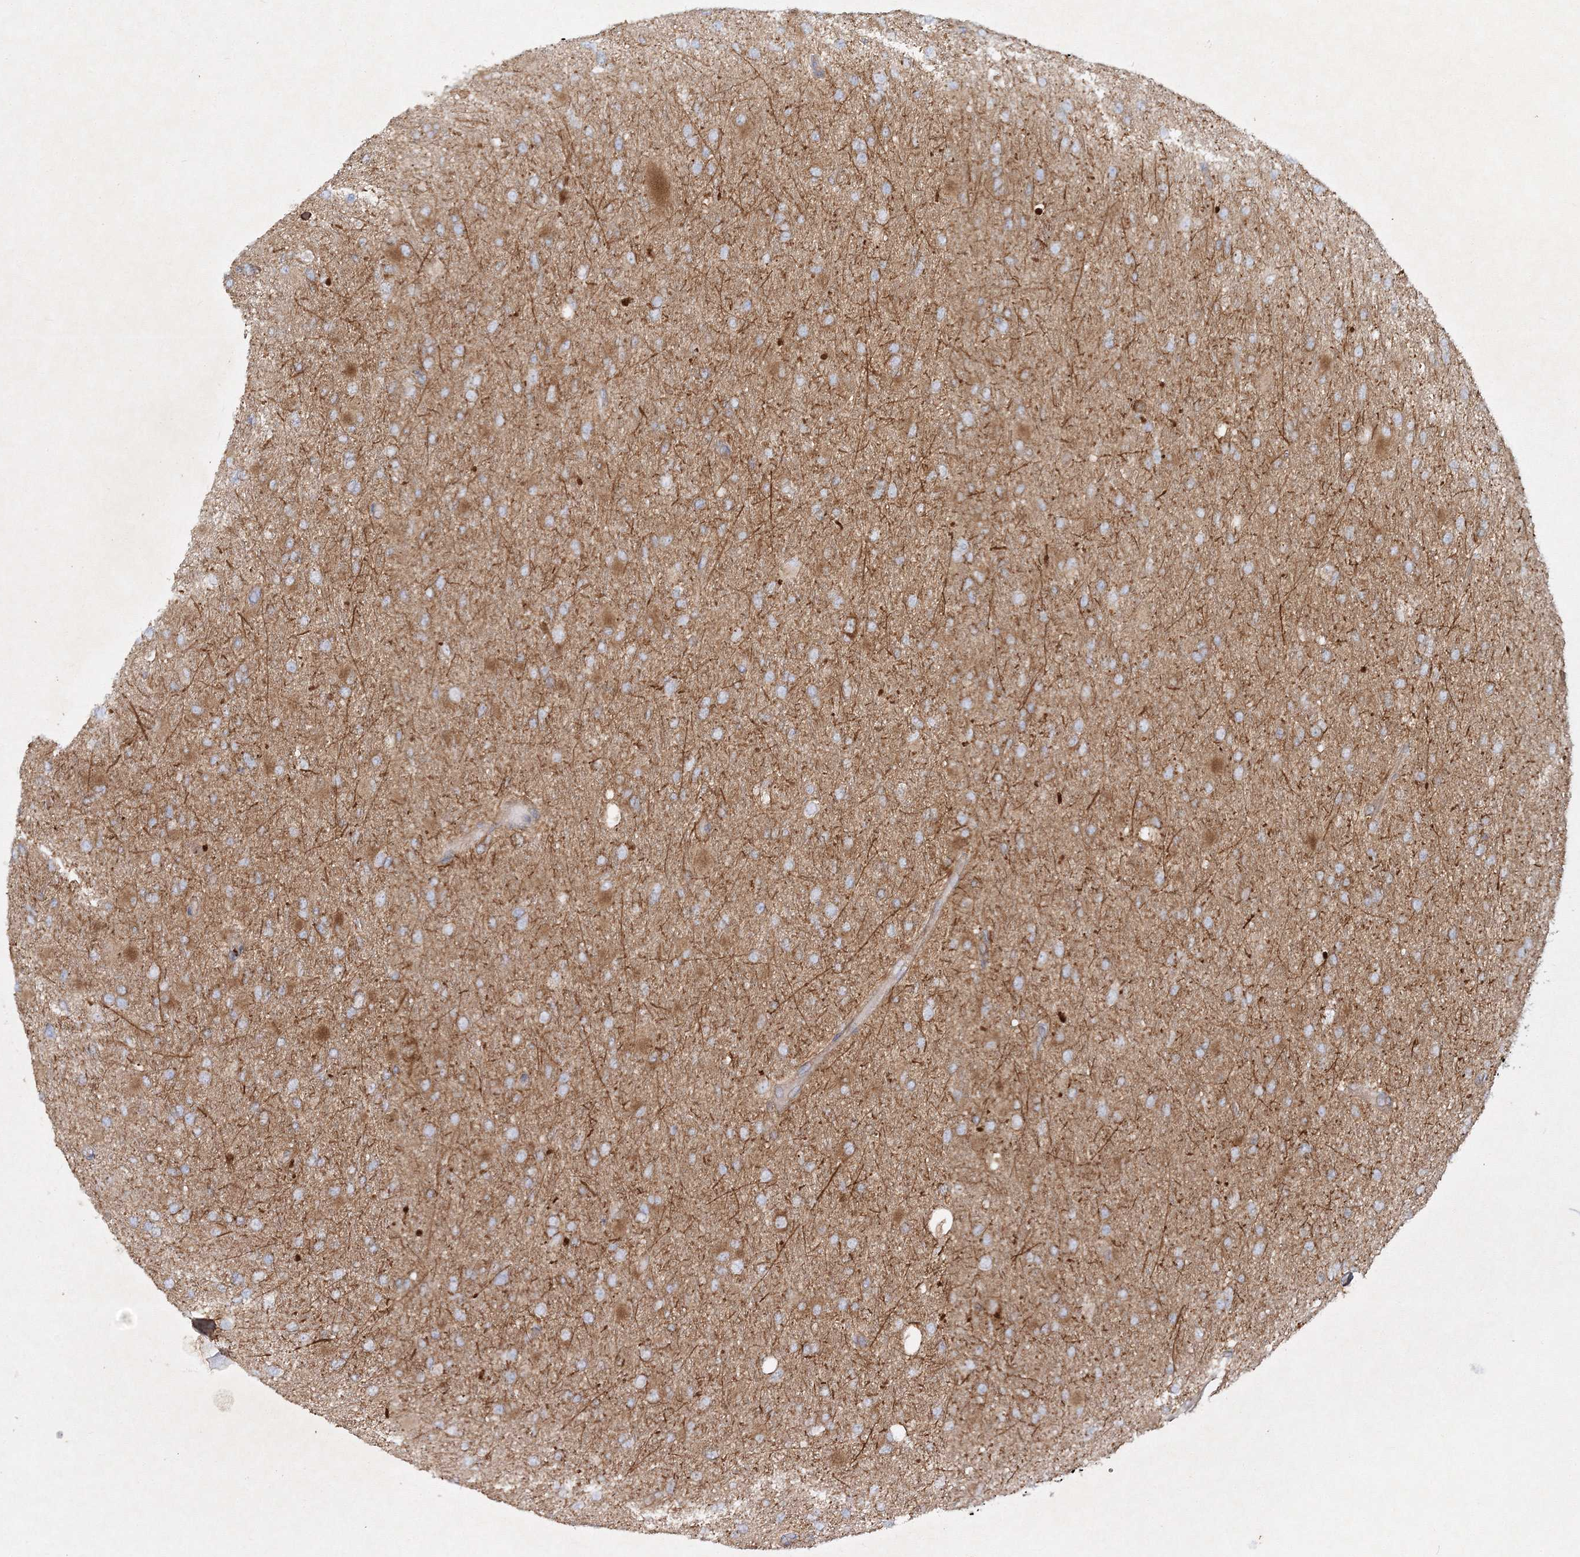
{"staining": {"intensity": "moderate", "quantity": ">75%", "location": "cytoplasmic/membranous"}, "tissue": "glioma", "cell_type": "Tumor cells", "image_type": "cancer", "snomed": [{"axis": "morphology", "description": "Glioma, malignant, High grade"}, {"axis": "topography", "description": "Cerebral cortex"}], "caption": "Protein expression analysis of human malignant glioma (high-grade) reveals moderate cytoplasmic/membranous positivity in approximately >75% of tumor cells.", "gene": "WDR37", "patient": {"sex": "female", "age": 36}}